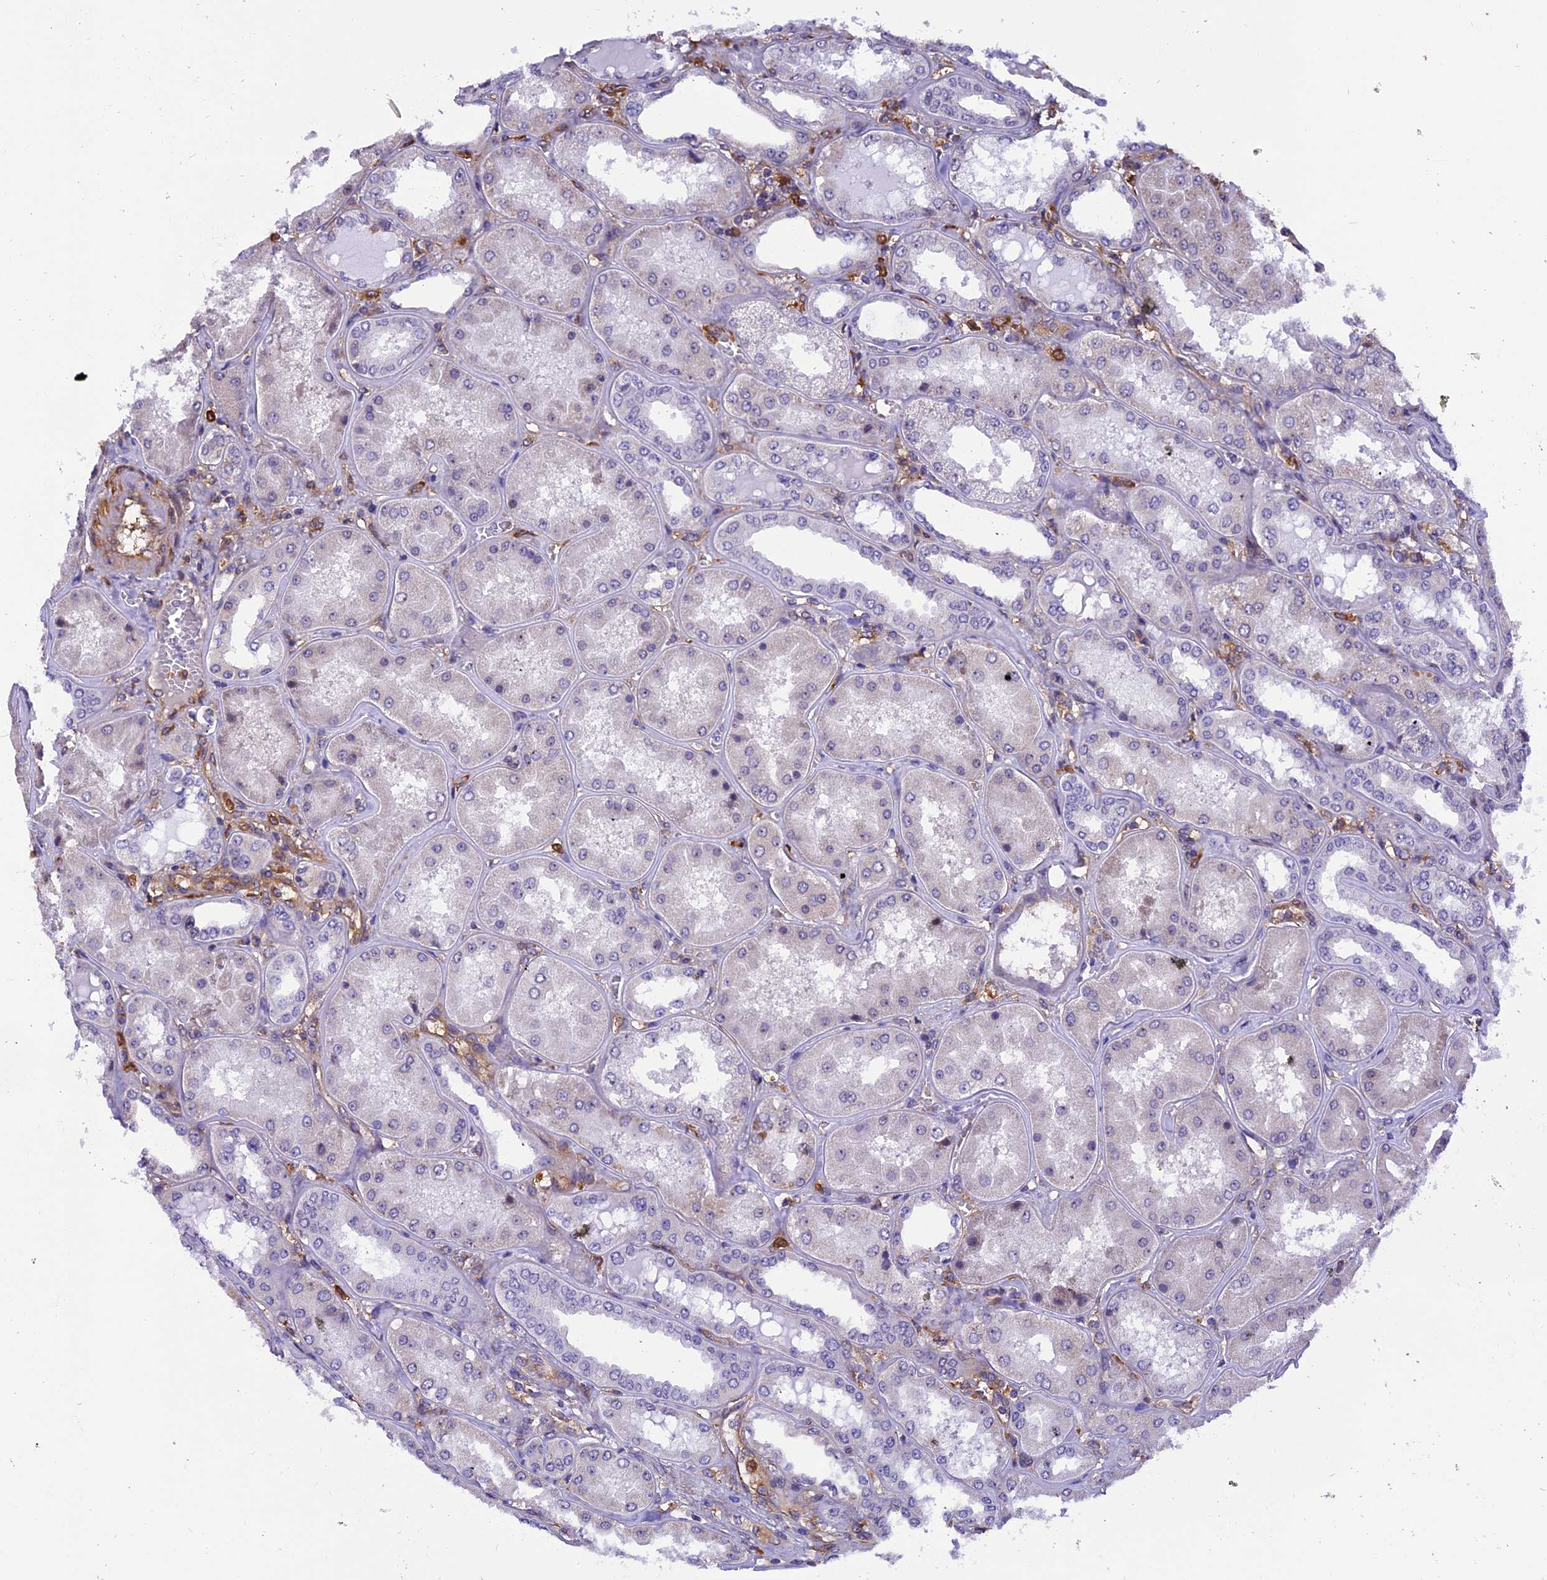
{"staining": {"intensity": "moderate", "quantity": "<25%", "location": "cytoplasmic/membranous"}, "tissue": "kidney", "cell_type": "Cells in glomeruli", "image_type": "normal", "snomed": [{"axis": "morphology", "description": "Normal tissue, NOS"}, {"axis": "topography", "description": "Kidney"}], "caption": "Unremarkable kidney demonstrates moderate cytoplasmic/membranous expression in approximately <25% of cells in glomeruli, visualized by immunohistochemistry.", "gene": "EHBP1L1", "patient": {"sex": "female", "age": 56}}